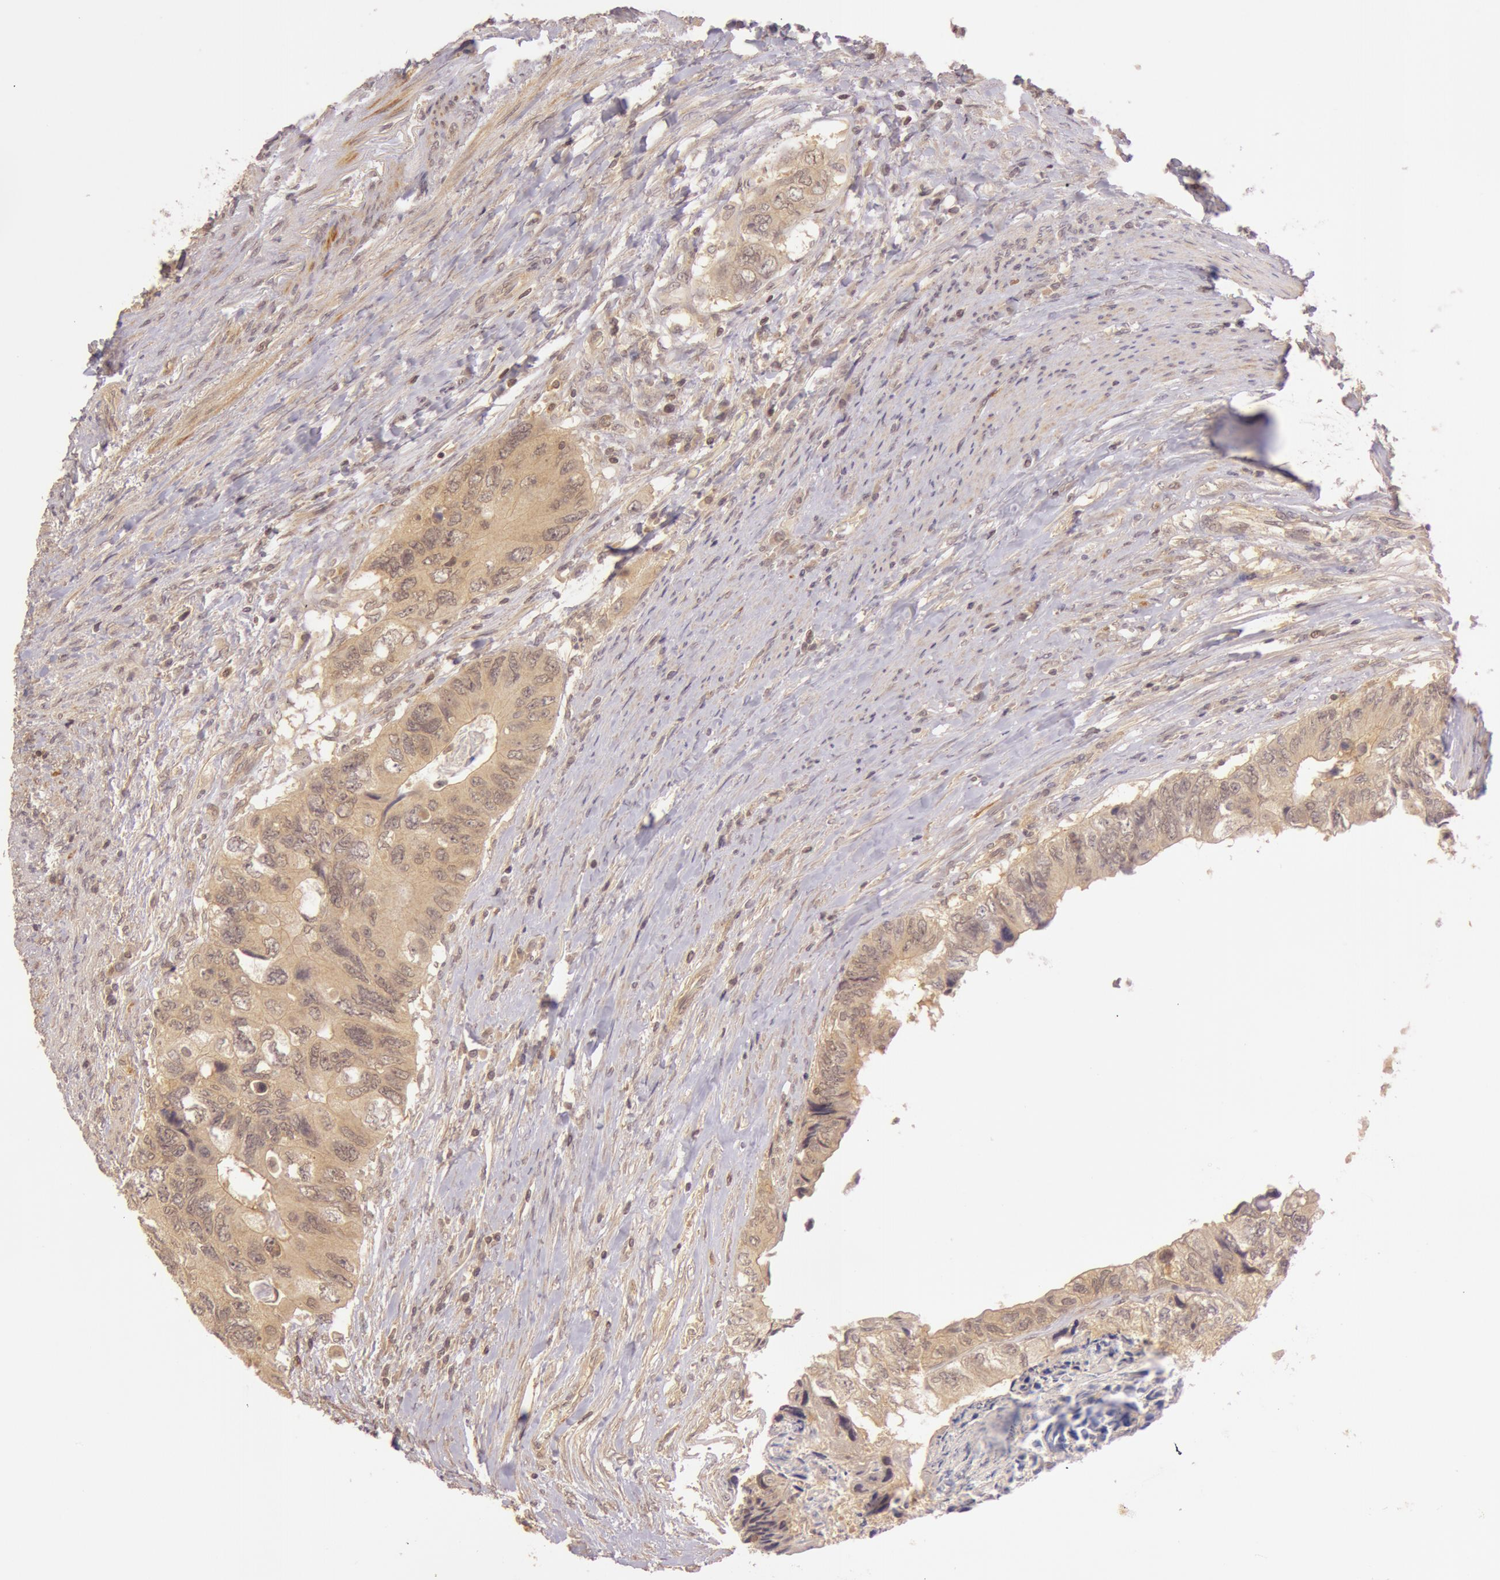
{"staining": {"intensity": "moderate", "quantity": ">75%", "location": "cytoplasmic/membranous"}, "tissue": "colorectal cancer", "cell_type": "Tumor cells", "image_type": "cancer", "snomed": [{"axis": "morphology", "description": "Adenocarcinoma, NOS"}, {"axis": "topography", "description": "Rectum"}], "caption": "Immunohistochemistry (IHC) (DAB) staining of human colorectal cancer (adenocarcinoma) shows moderate cytoplasmic/membranous protein positivity in about >75% of tumor cells.", "gene": "ATG2B", "patient": {"sex": "female", "age": 82}}